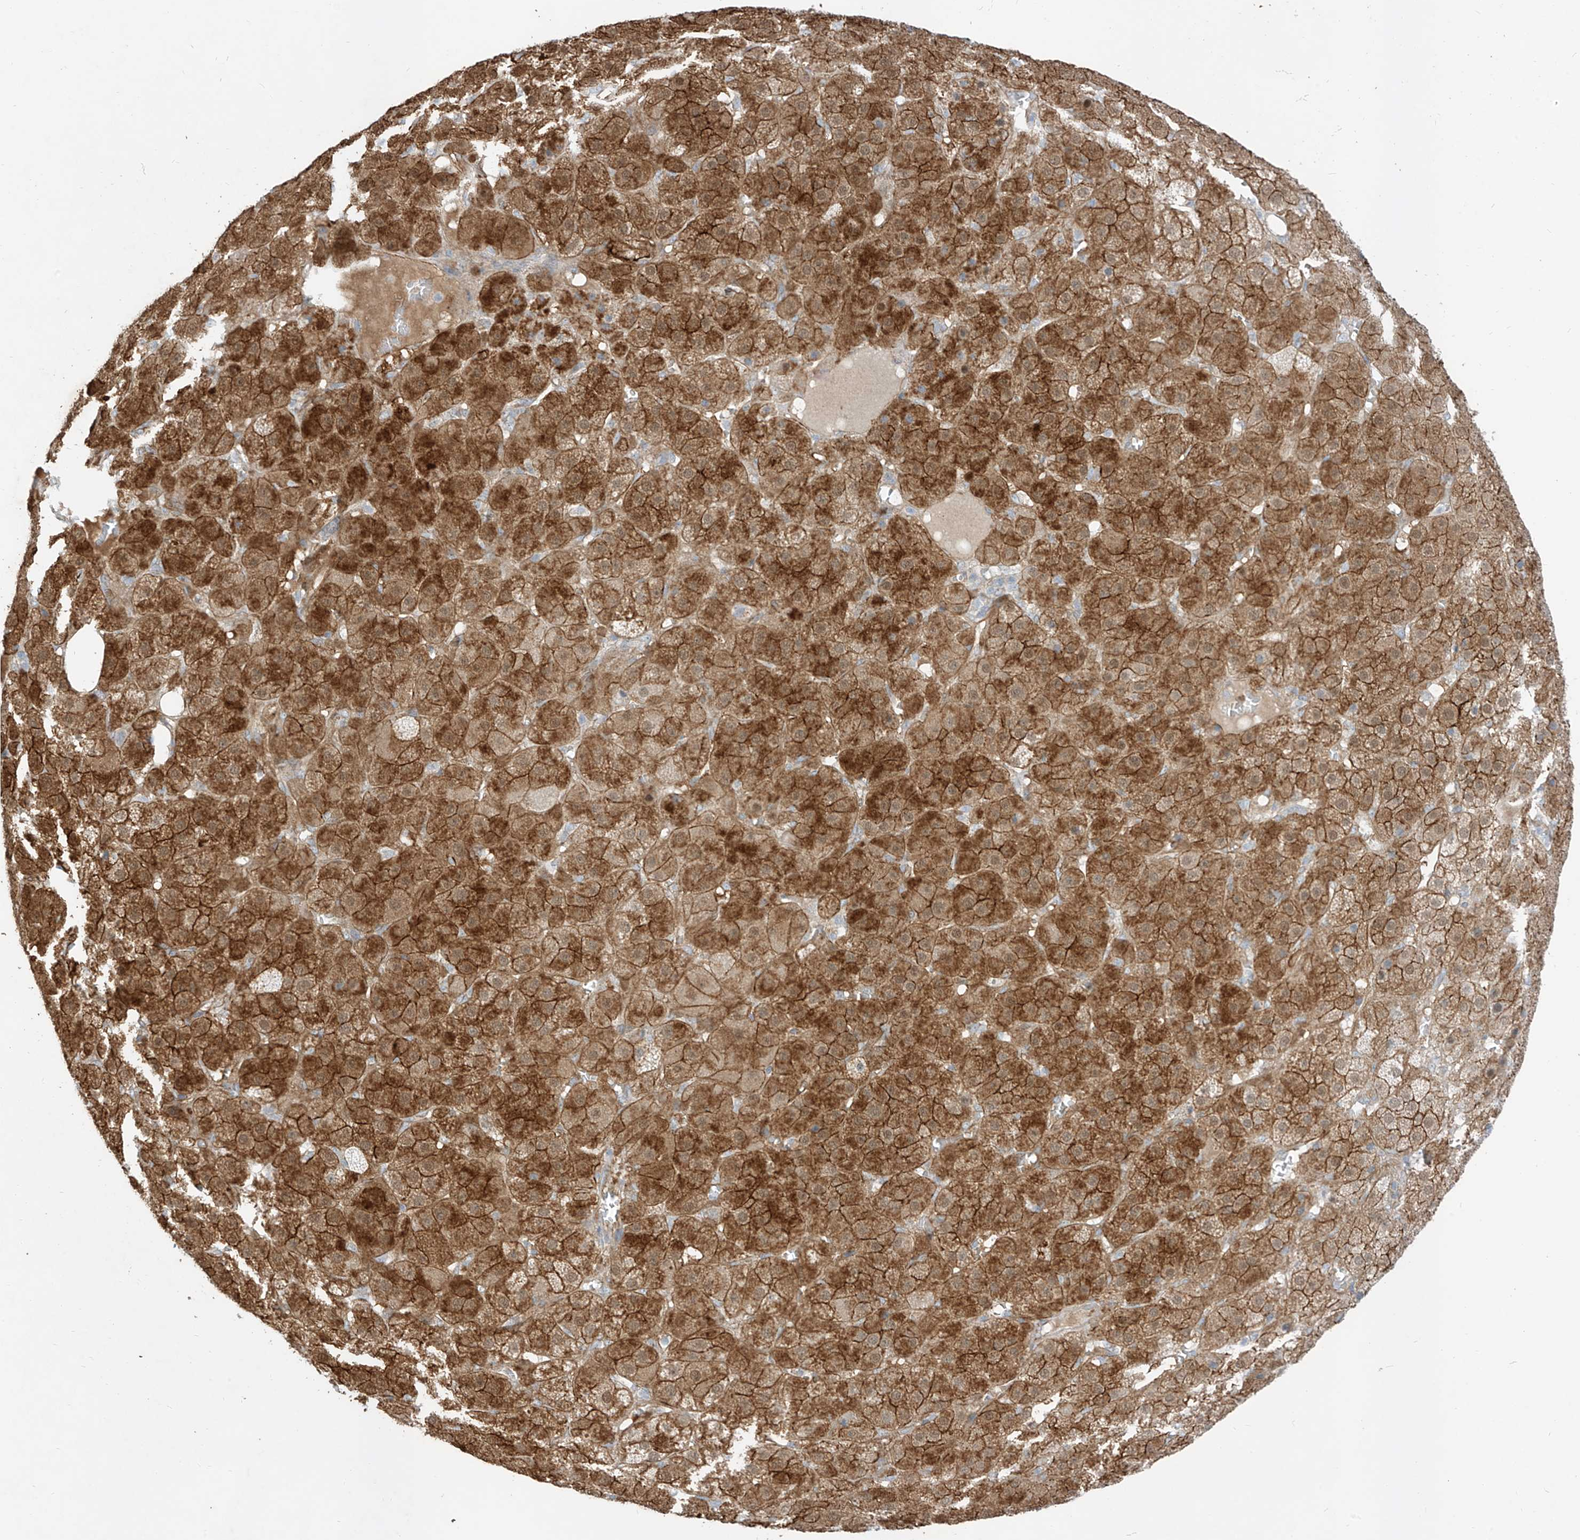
{"staining": {"intensity": "moderate", "quantity": ">75%", "location": "cytoplasmic/membranous"}, "tissue": "adrenal gland", "cell_type": "Glandular cells", "image_type": "normal", "snomed": [{"axis": "morphology", "description": "Normal tissue, NOS"}, {"axis": "topography", "description": "Adrenal gland"}], "caption": "This histopathology image shows immunohistochemistry (IHC) staining of normal adrenal gland, with medium moderate cytoplasmic/membranous positivity in about >75% of glandular cells.", "gene": "EPHX4", "patient": {"sex": "female", "age": 57}}